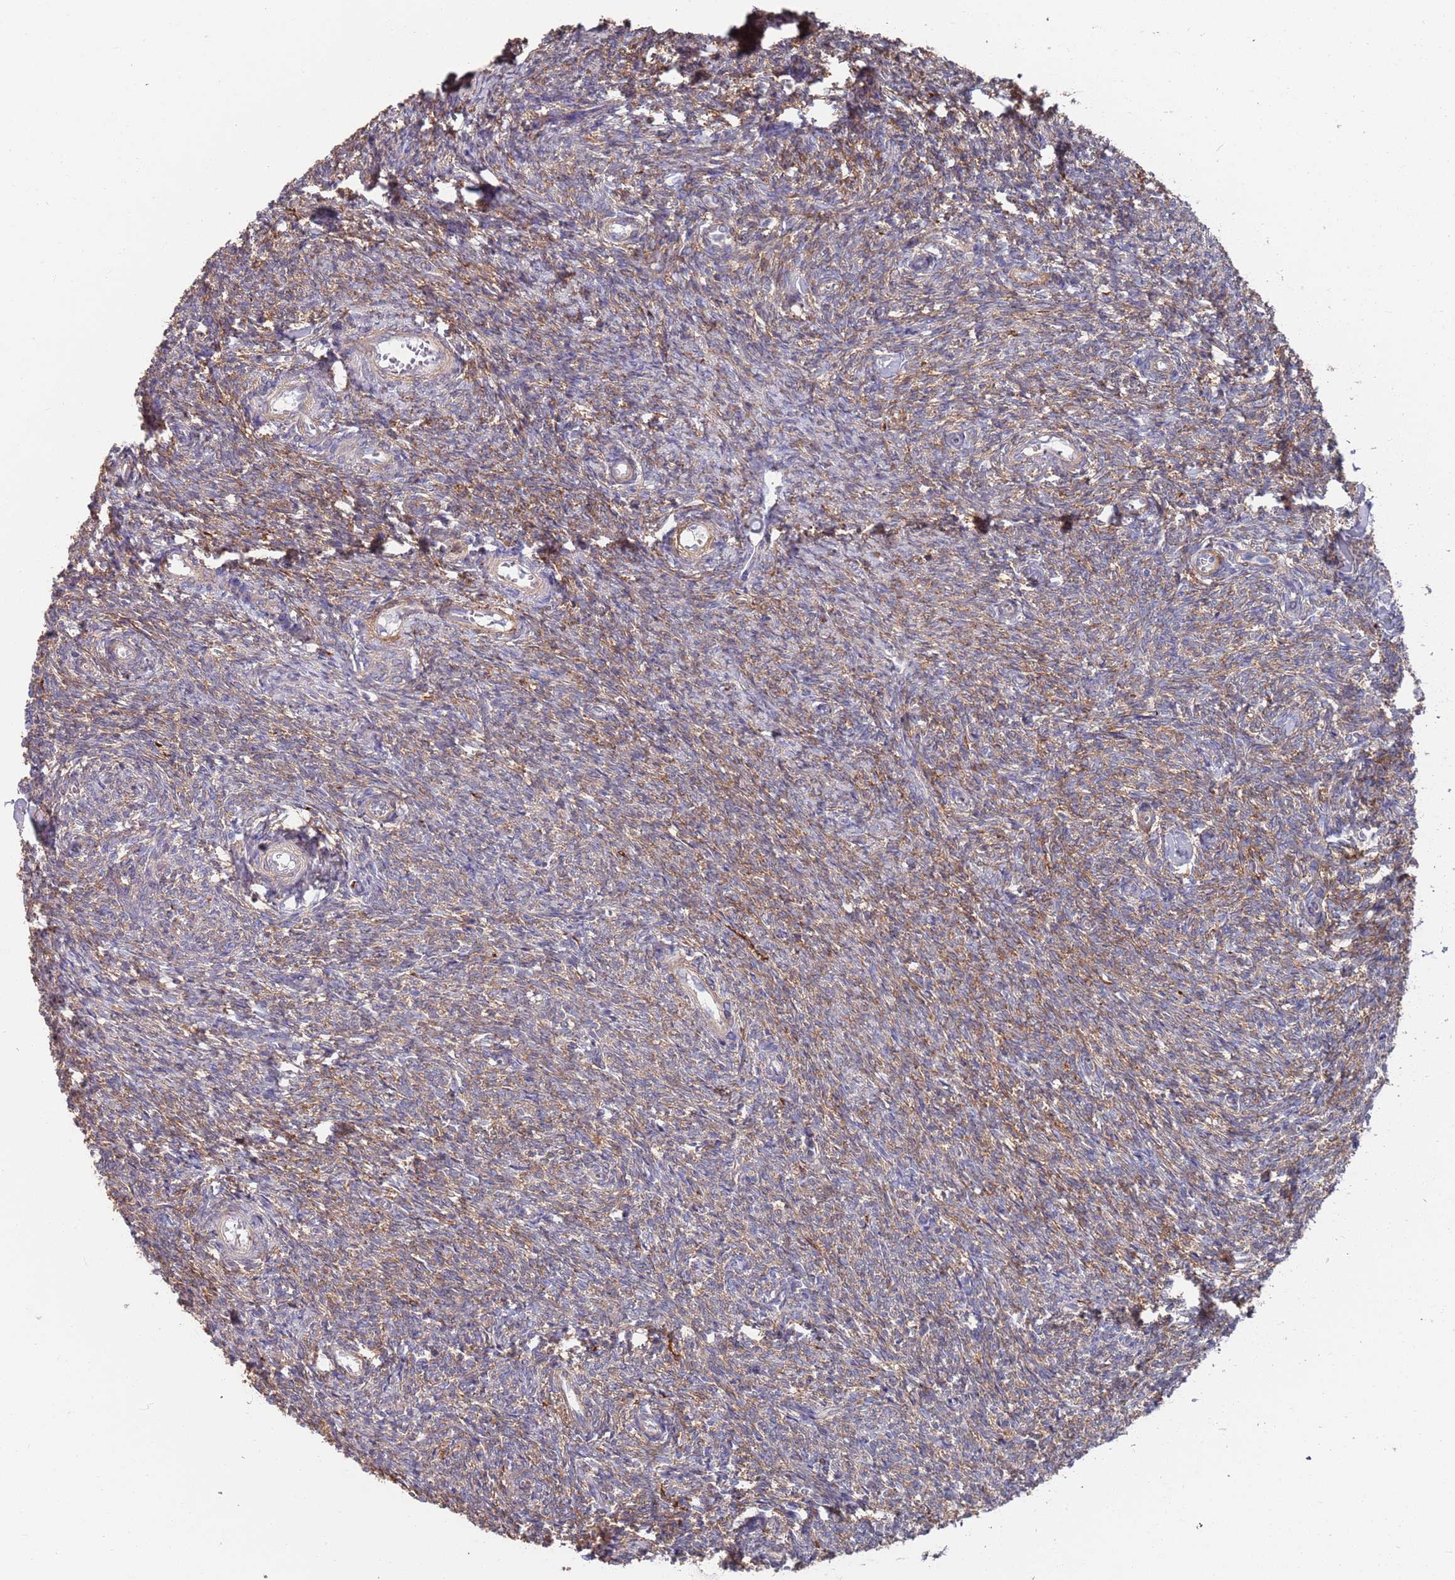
{"staining": {"intensity": "moderate", "quantity": ">75%", "location": "cytoplasmic/membranous"}, "tissue": "ovary", "cell_type": "Ovarian stroma cells", "image_type": "normal", "snomed": [{"axis": "morphology", "description": "Normal tissue, NOS"}, {"axis": "topography", "description": "Ovary"}], "caption": "This photomicrograph reveals unremarkable ovary stained with immunohistochemistry (IHC) to label a protein in brown. The cytoplasmic/membranous of ovarian stroma cells show moderate positivity for the protein. Nuclei are counter-stained blue.", "gene": "ANK2", "patient": {"sex": "female", "age": 44}}